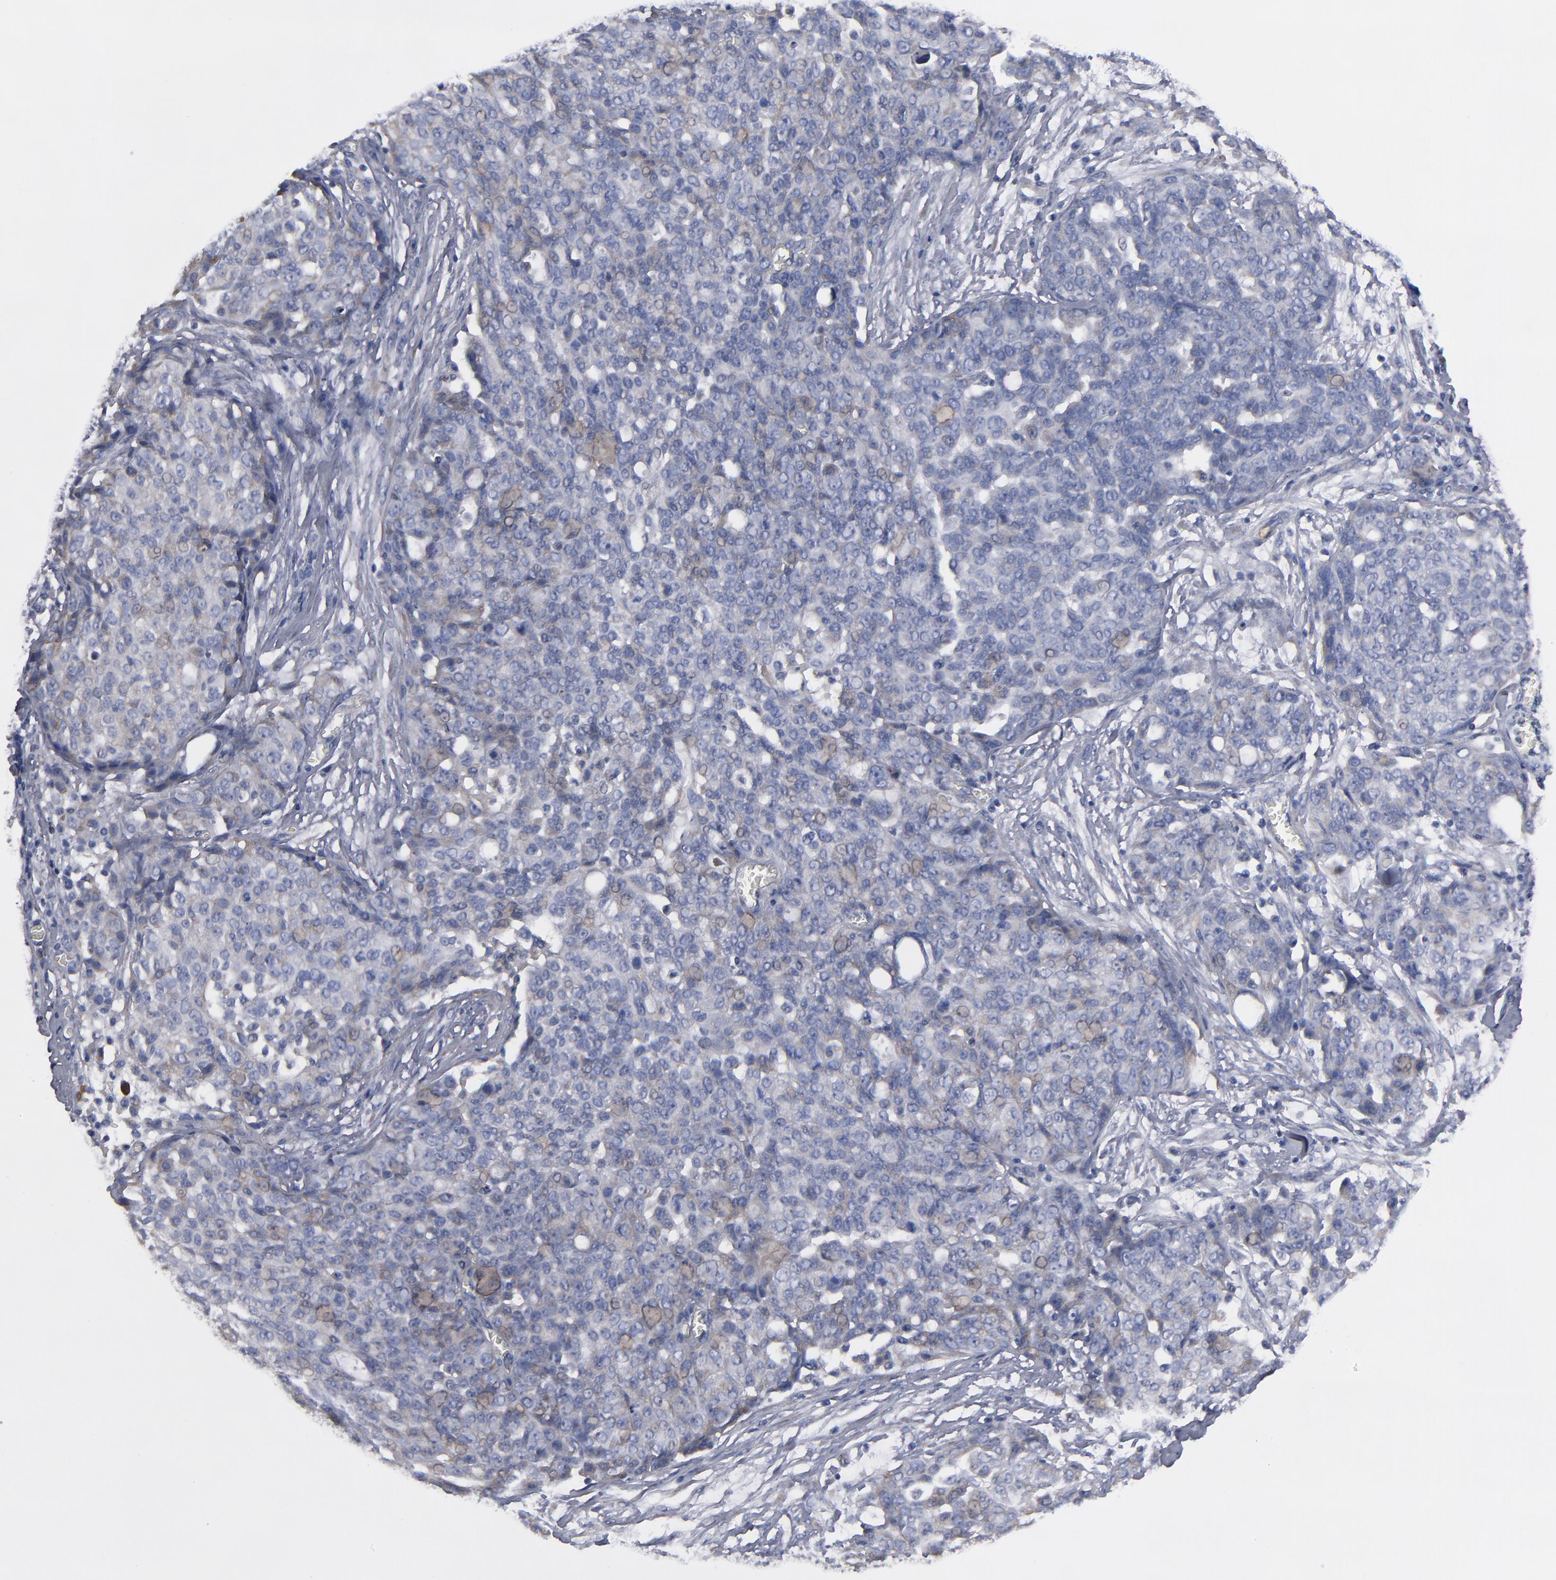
{"staining": {"intensity": "weak", "quantity": "<25%", "location": "cytoplasmic/membranous"}, "tissue": "ovarian cancer", "cell_type": "Tumor cells", "image_type": "cancer", "snomed": [{"axis": "morphology", "description": "Cystadenocarcinoma, serous, NOS"}, {"axis": "topography", "description": "Soft tissue"}, {"axis": "topography", "description": "Ovary"}], "caption": "Immunohistochemistry (IHC) histopathology image of neoplastic tissue: serous cystadenocarcinoma (ovarian) stained with DAB exhibits no significant protein staining in tumor cells.", "gene": "CCDC80", "patient": {"sex": "female", "age": 57}}